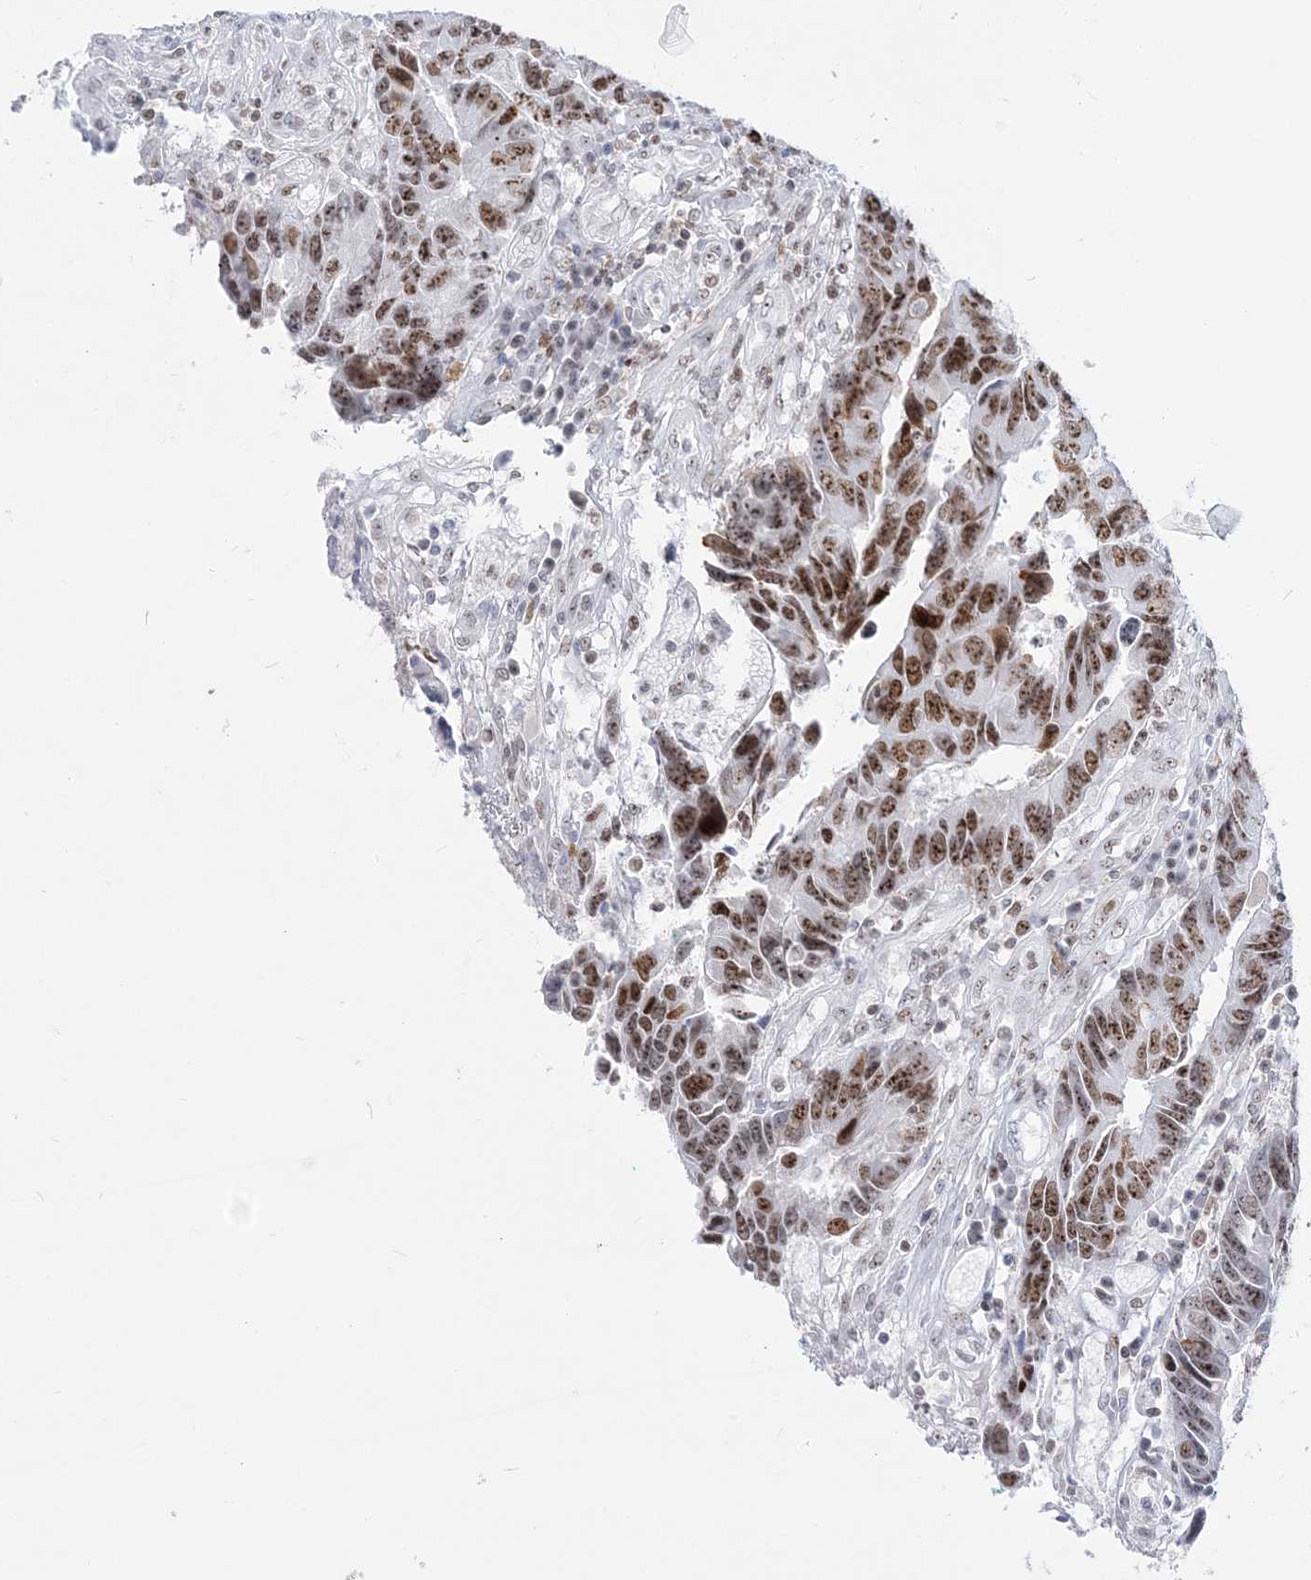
{"staining": {"intensity": "strong", "quantity": ">75%", "location": "nuclear"}, "tissue": "colorectal cancer", "cell_type": "Tumor cells", "image_type": "cancer", "snomed": [{"axis": "morphology", "description": "Adenocarcinoma, NOS"}, {"axis": "topography", "description": "Rectum"}], "caption": "Immunohistochemistry image of colorectal cancer stained for a protein (brown), which demonstrates high levels of strong nuclear expression in approximately >75% of tumor cells.", "gene": "DDX21", "patient": {"sex": "male", "age": 84}}